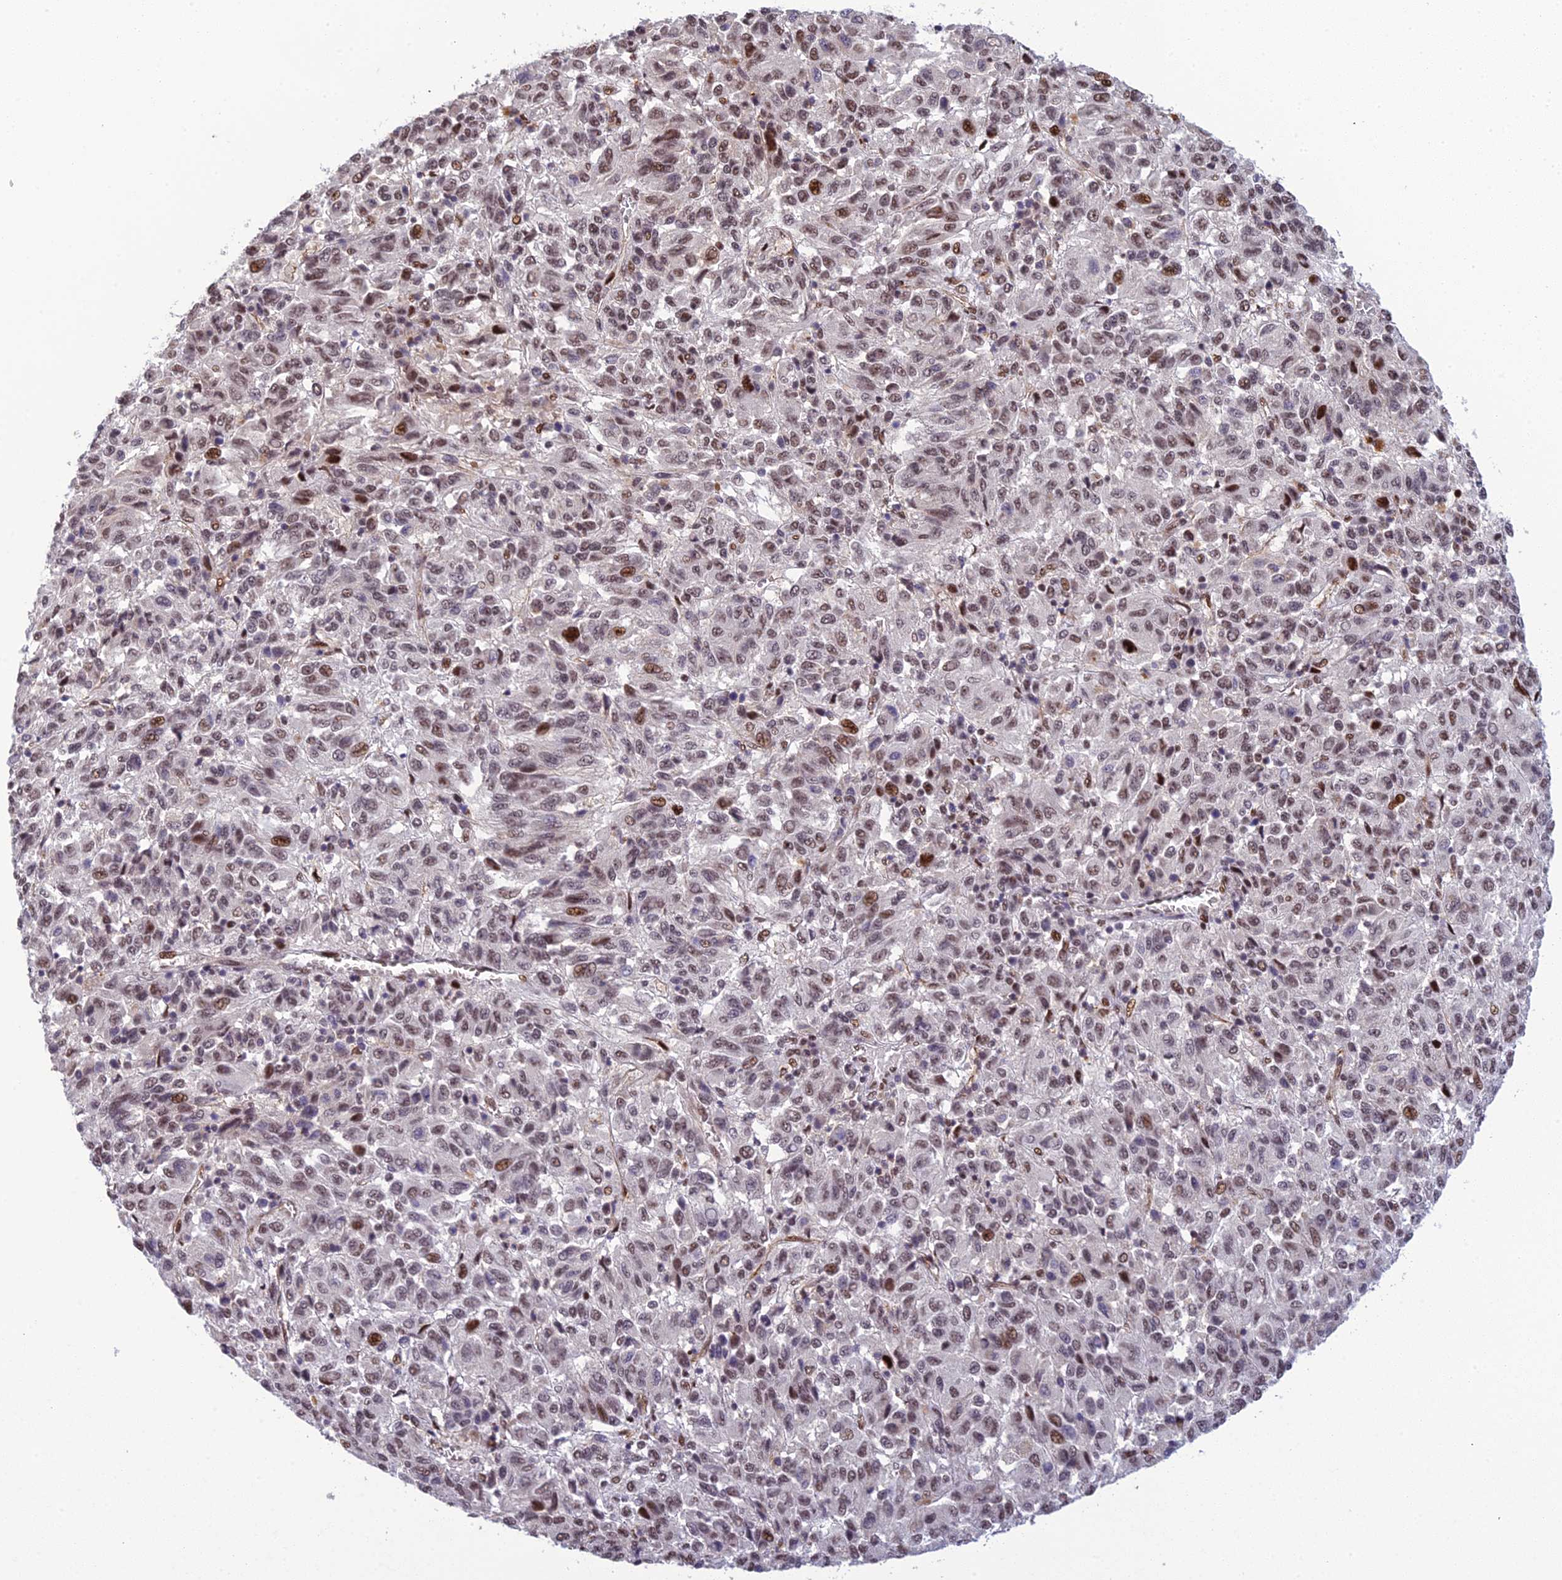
{"staining": {"intensity": "moderate", "quantity": "<25%", "location": "nuclear"}, "tissue": "melanoma", "cell_type": "Tumor cells", "image_type": "cancer", "snomed": [{"axis": "morphology", "description": "Malignant melanoma, Metastatic site"}, {"axis": "topography", "description": "Lung"}], "caption": "Immunohistochemical staining of human malignant melanoma (metastatic site) reveals low levels of moderate nuclear expression in approximately <25% of tumor cells.", "gene": "RANBP3", "patient": {"sex": "male", "age": 64}}